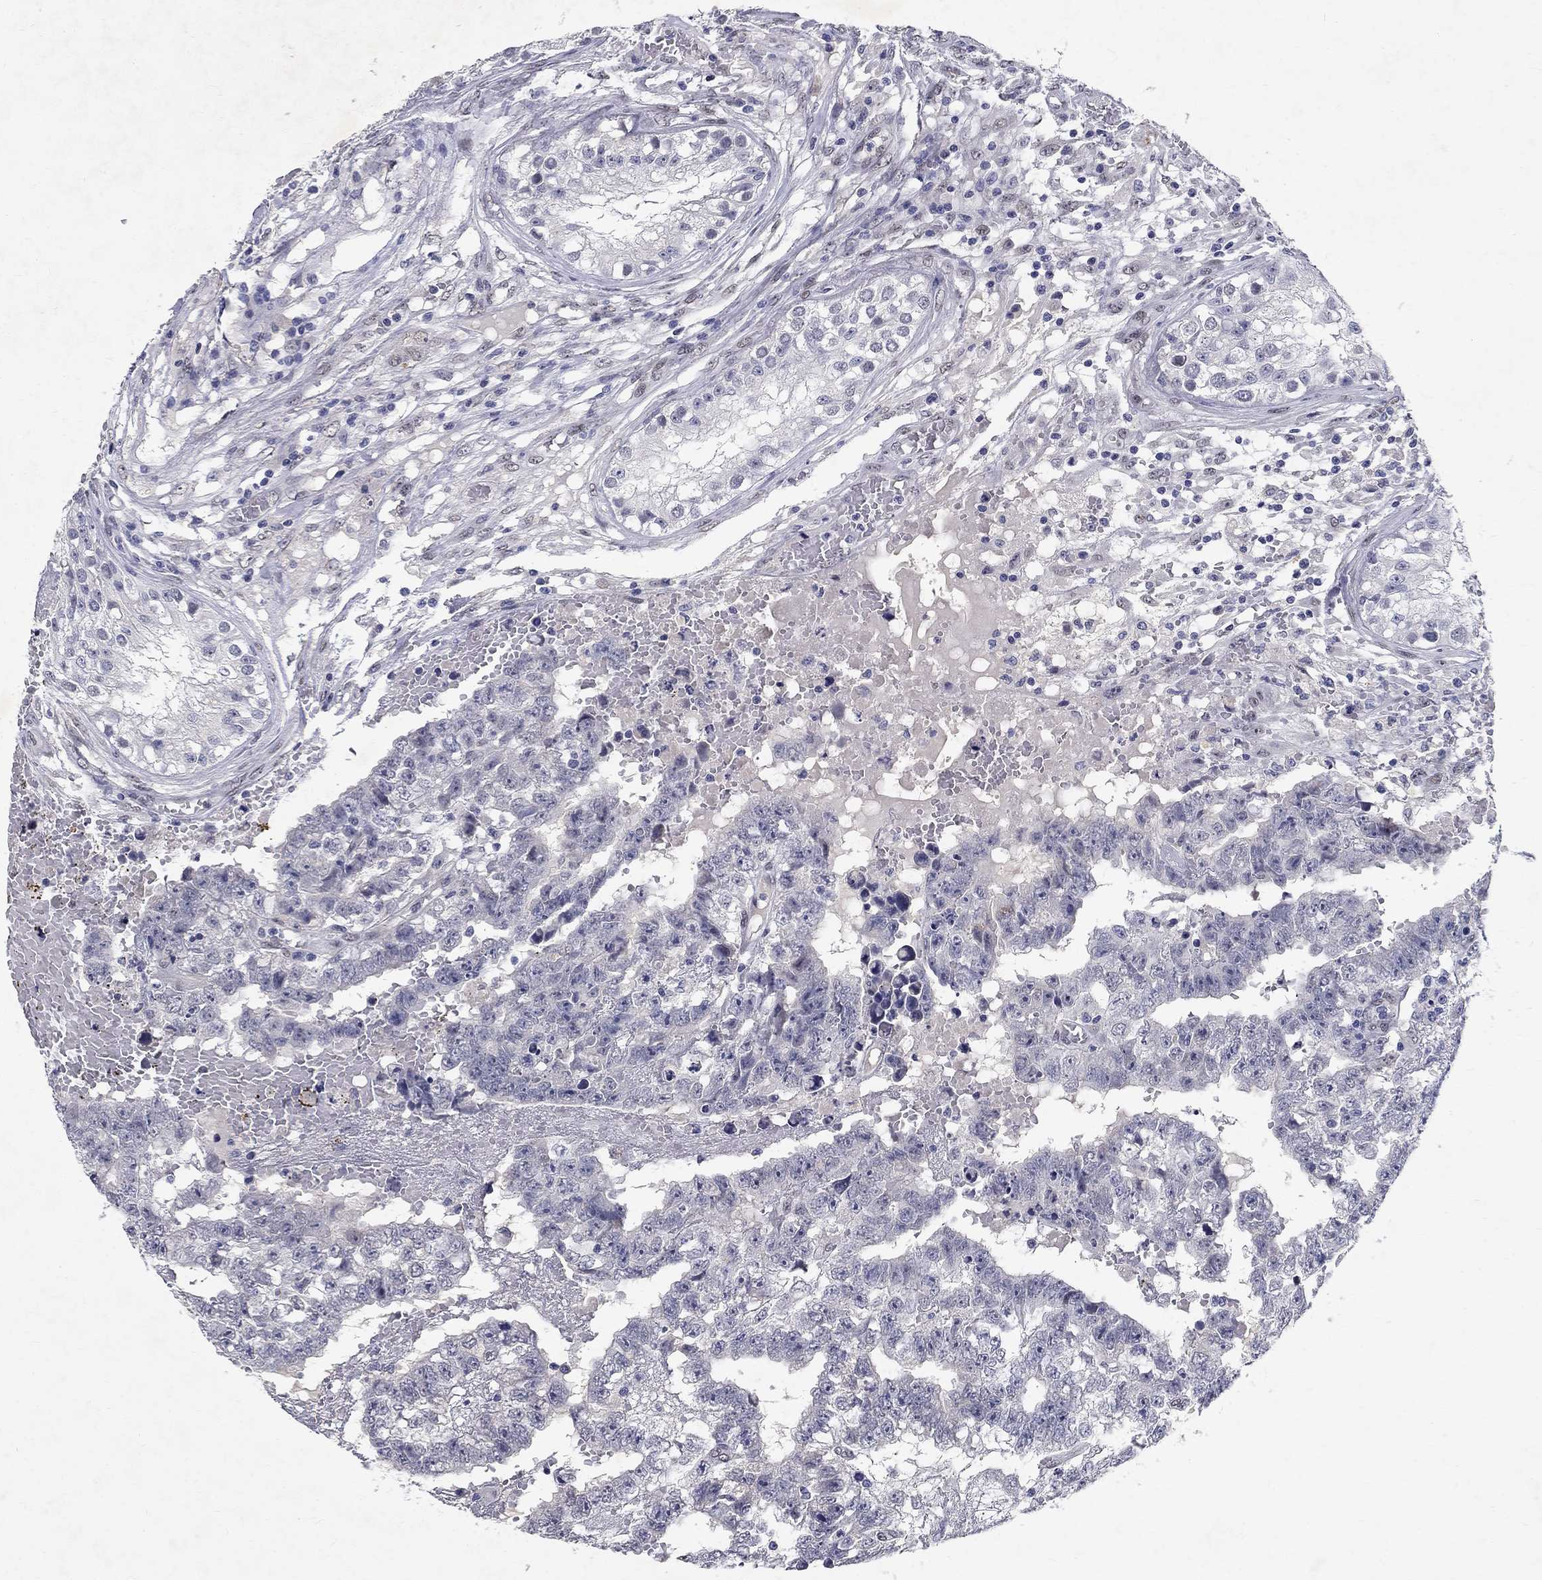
{"staining": {"intensity": "negative", "quantity": "none", "location": "none"}, "tissue": "testis cancer", "cell_type": "Tumor cells", "image_type": "cancer", "snomed": [{"axis": "morphology", "description": "Carcinoma, Embryonal, NOS"}, {"axis": "topography", "description": "Testis"}], "caption": "Immunohistochemical staining of human embryonal carcinoma (testis) displays no significant positivity in tumor cells.", "gene": "RBFOX1", "patient": {"sex": "male", "age": 25}}